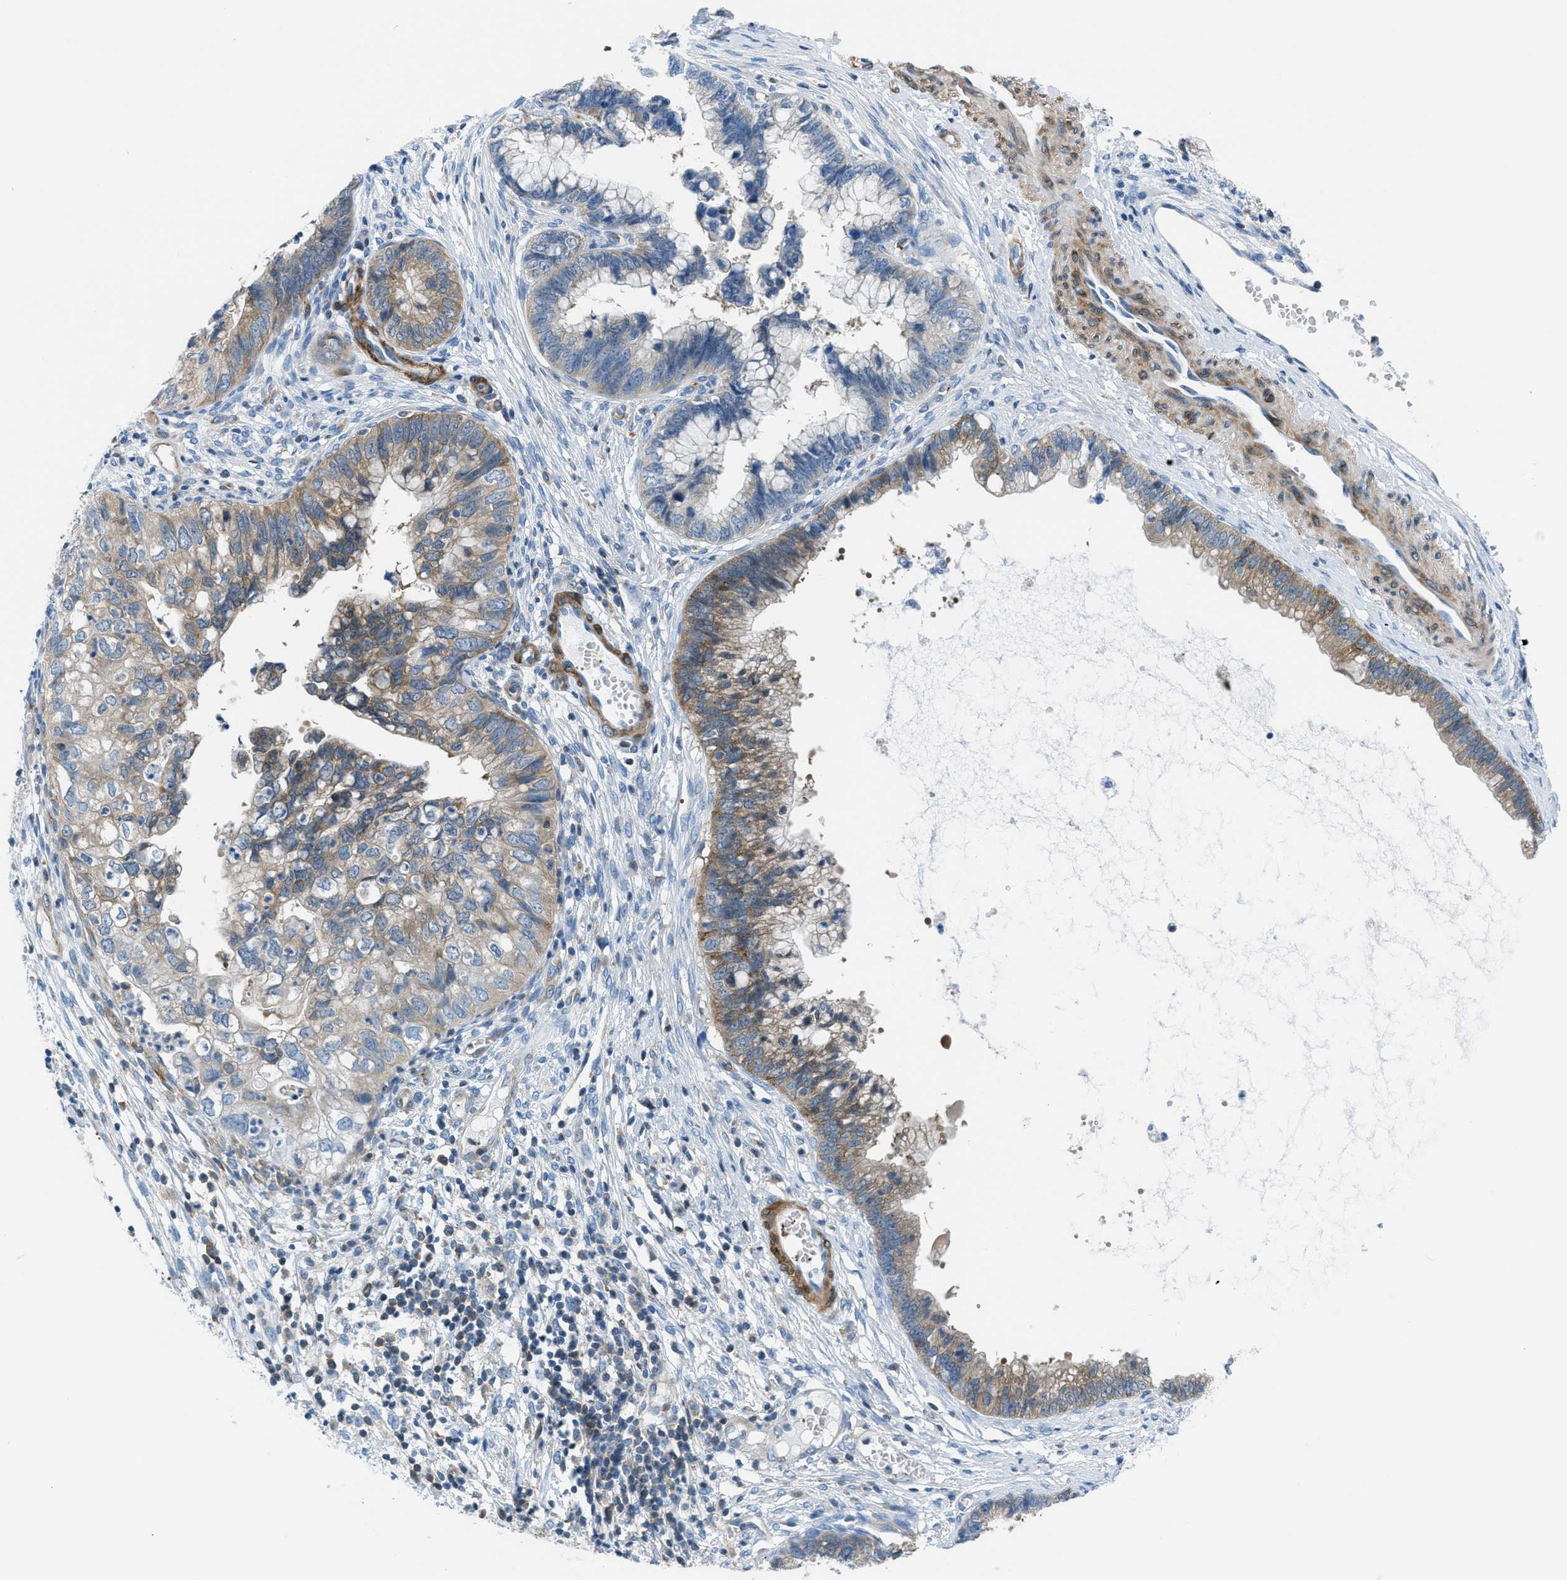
{"staining": {"intensity": "moderate", "quantity": ">75%", "location": "cytoplasmic/membranous"}, "tissue": "cervical cancer", "cell_type": "Tumor cells", "image_type": "cancer", "snomed": [{"axis": "morphology", "description": "Adenocarcinoma, NOS"}, {"axis": "topography", "description": "Cervix"}], "caption": "Cervical cancer (adenocarcinoma) was stained to show a protein in brown. There is medium levels of moderate cytoplasmic/membranous expression in approximately >75% of tumor cells.", "gene": "MAPRE2", "patient": {"sex": "female", "age": 44}}